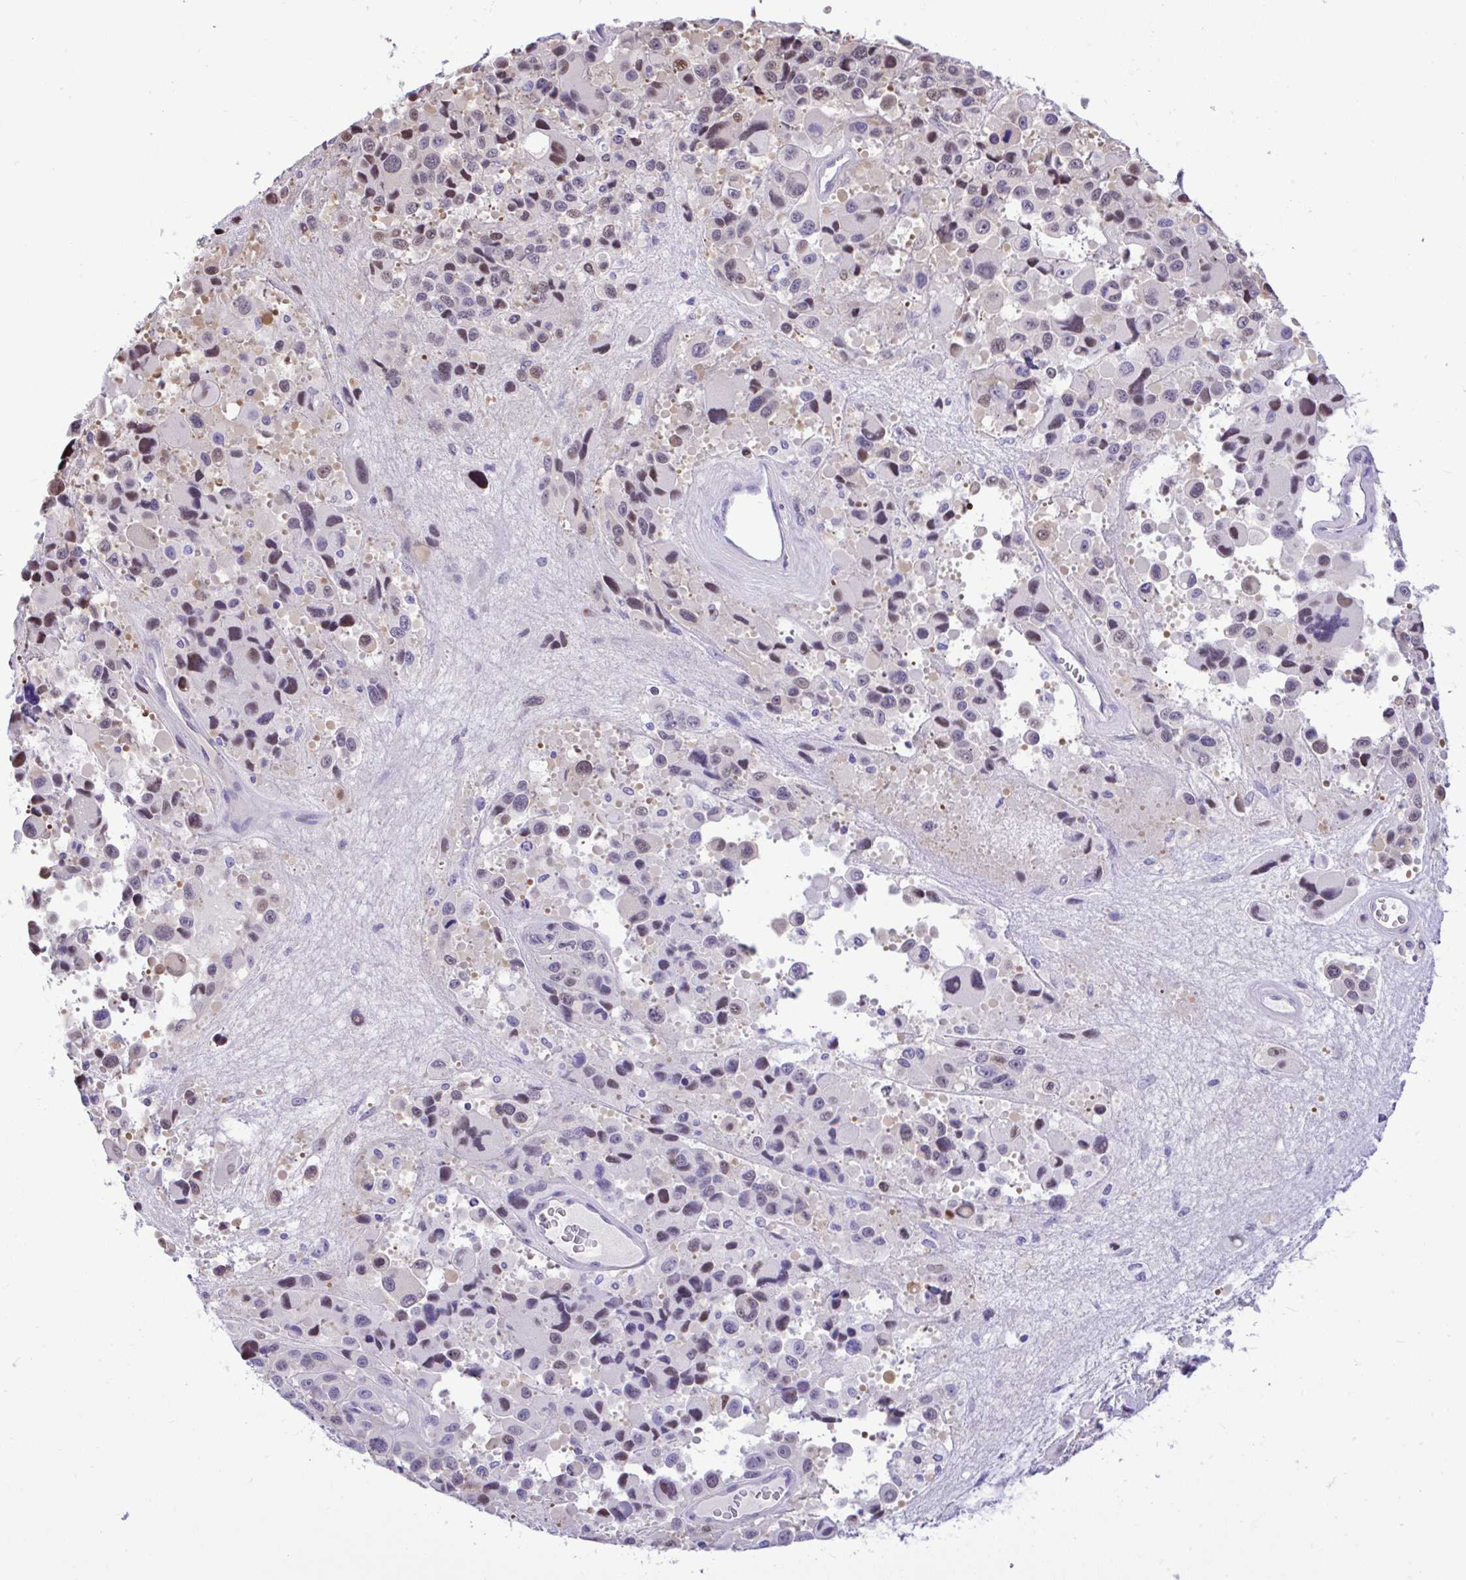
{"staining": {"intensity": "moderate", "quantity": "<25%", "location": "nuclear"}, "tissue": "melanoma", "cell_type": "Tumor cells", "image_type": "cancer", "snomed": [{"axis": "morphology", "description": "Malignant melanoma, Metastatic site"}, {"axis": "topography", "description": "Lymph node"}], "caption": "Moderate nuclear protein positivity is identified in about <25% of tumor cells in malignant melanoma (metastatic site). The staining is performed using DAB (3,3'-diaminobenzidine) brown chromogen to label protein expression. The nuclei are counter-stained blue using hematoxylin.", "gene": "ZNF485", "patient": {"sex": "female", "age": 65}}